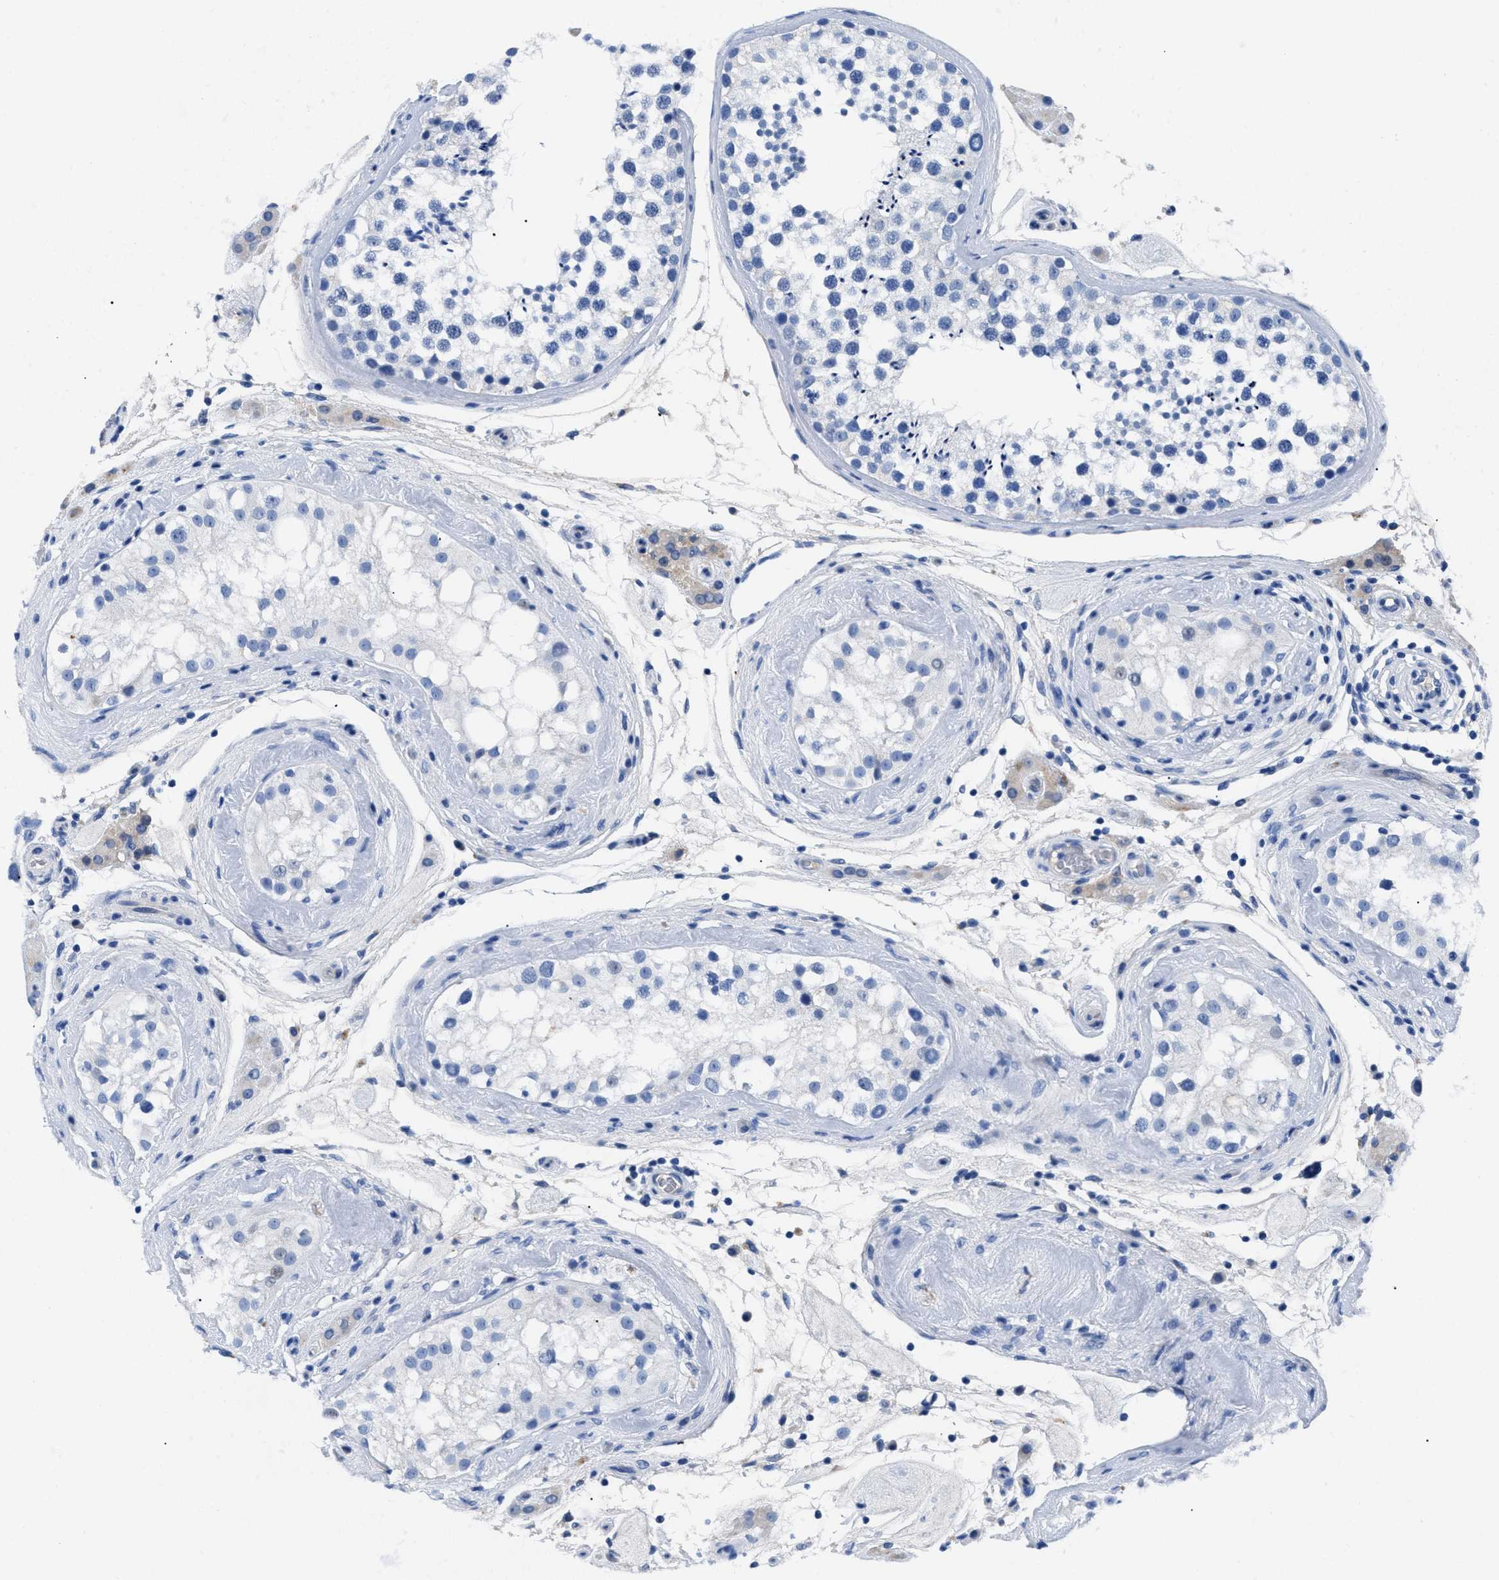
{"staining": {"intensity": "negative", "quantity": "none", "location": "none"}, "tissue": "testis", "cell_type": "Cells in seminiferous ducts", "image_type": "normal", "snomed": [{"axis": "morphology", "description": "Normal tissue, NOS"}, {"axis": "topography", "description": "Testis"}], "caption": "Immunohistochemistry (IHC) micrograph of benign testis stained for a protein (brown), which shows no expression in cells in seminiferous ducts.", "gene": "TMEM68", "patient": {"sex": "male", "age": 46}}